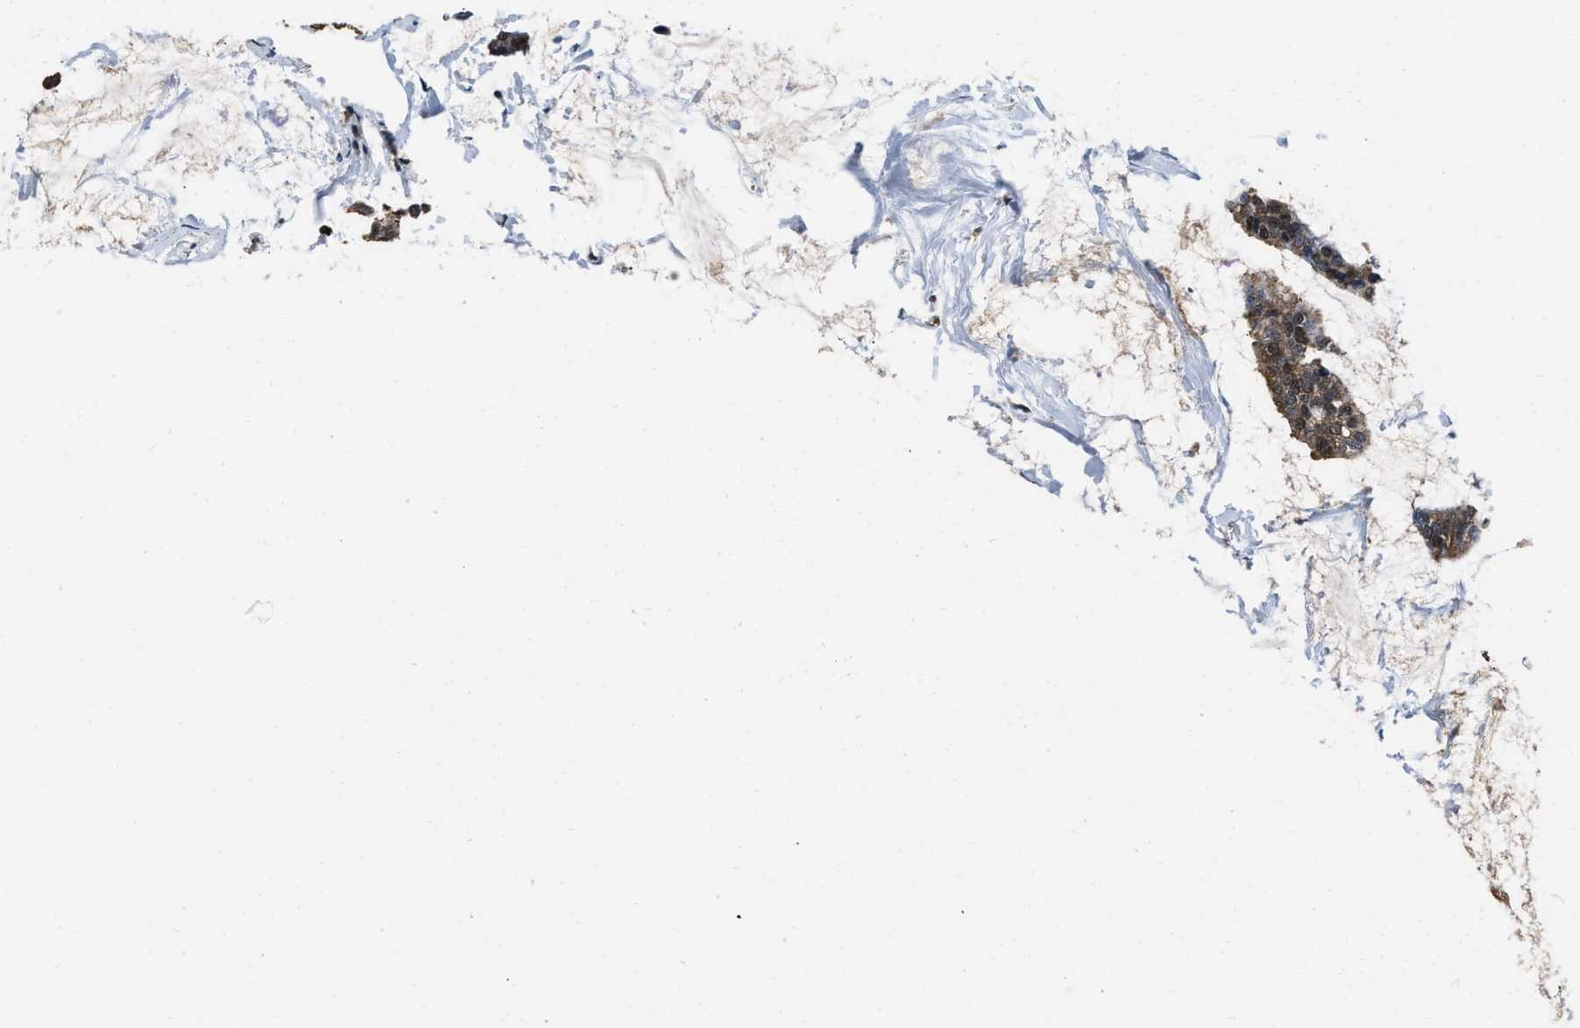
{"staining": {"intensity": "moderate", "quantity": ">75%", "location": "cytoplasmic/membranous,nuclear"}, "tissue": "breast cancer", "cell_type": "Tumor cells", "image_type": "cancer", "snomed": [{"axis": "morphology", "description": "Duct carcinoma"}, {"axis": "topography", "description": "Breast"}], "caption": "Breast infiltrating ductal carcinoma stained with immunohistochemistry shows moderate cytoplasmic/membranous and nuclear expression in approximately >75% of tumor cells. (IHC, brightfield microscopy, high magnification).", "gene": "YWHAE", "patient": {"sex": "female", "age": 93}}